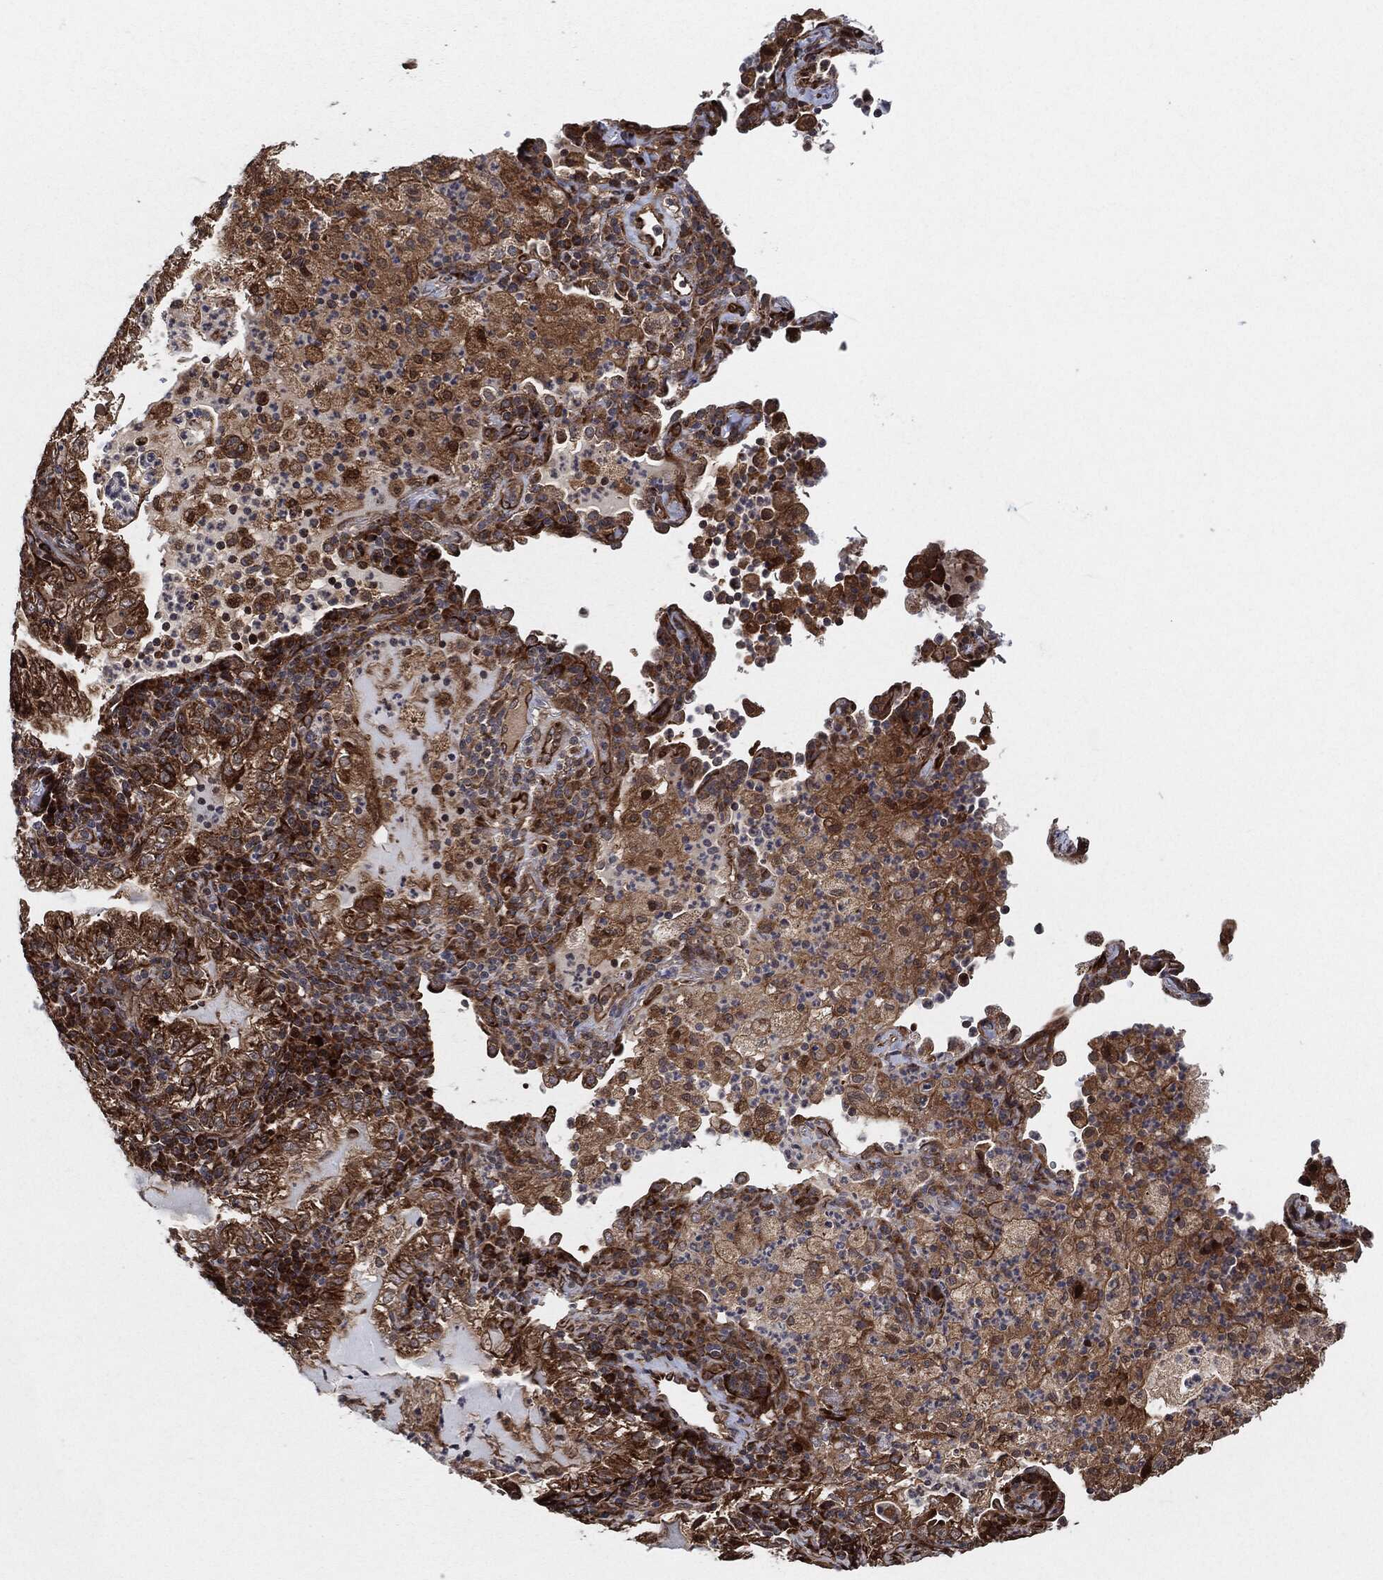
{"staining": {"intensity": "moderate", "quantity": ">75%", "location": "cytoplasmic/membranous"}, "tissue": "lung cancer", "cell_type": "Tumor cells", "image_type": "cancer", "snomed": [{"axis": "morphology", "description": "Adenocarcinoma, NOS"}, {"axis": "topography", "description": "Lung"}], "caption": "Protein analysis of adenocarcinoma (lung) tissue reveals moderate cytoplasmic/membranous staining in approximately >75% of tumor cells. The staining was performed using DAB to visualize the protein expression in brown, while the nuclei were stained in blue with hematoxylin (Magnification: 20x).", "gene": "BCAR1", "patient": {"sex": "female", "age": 73}}